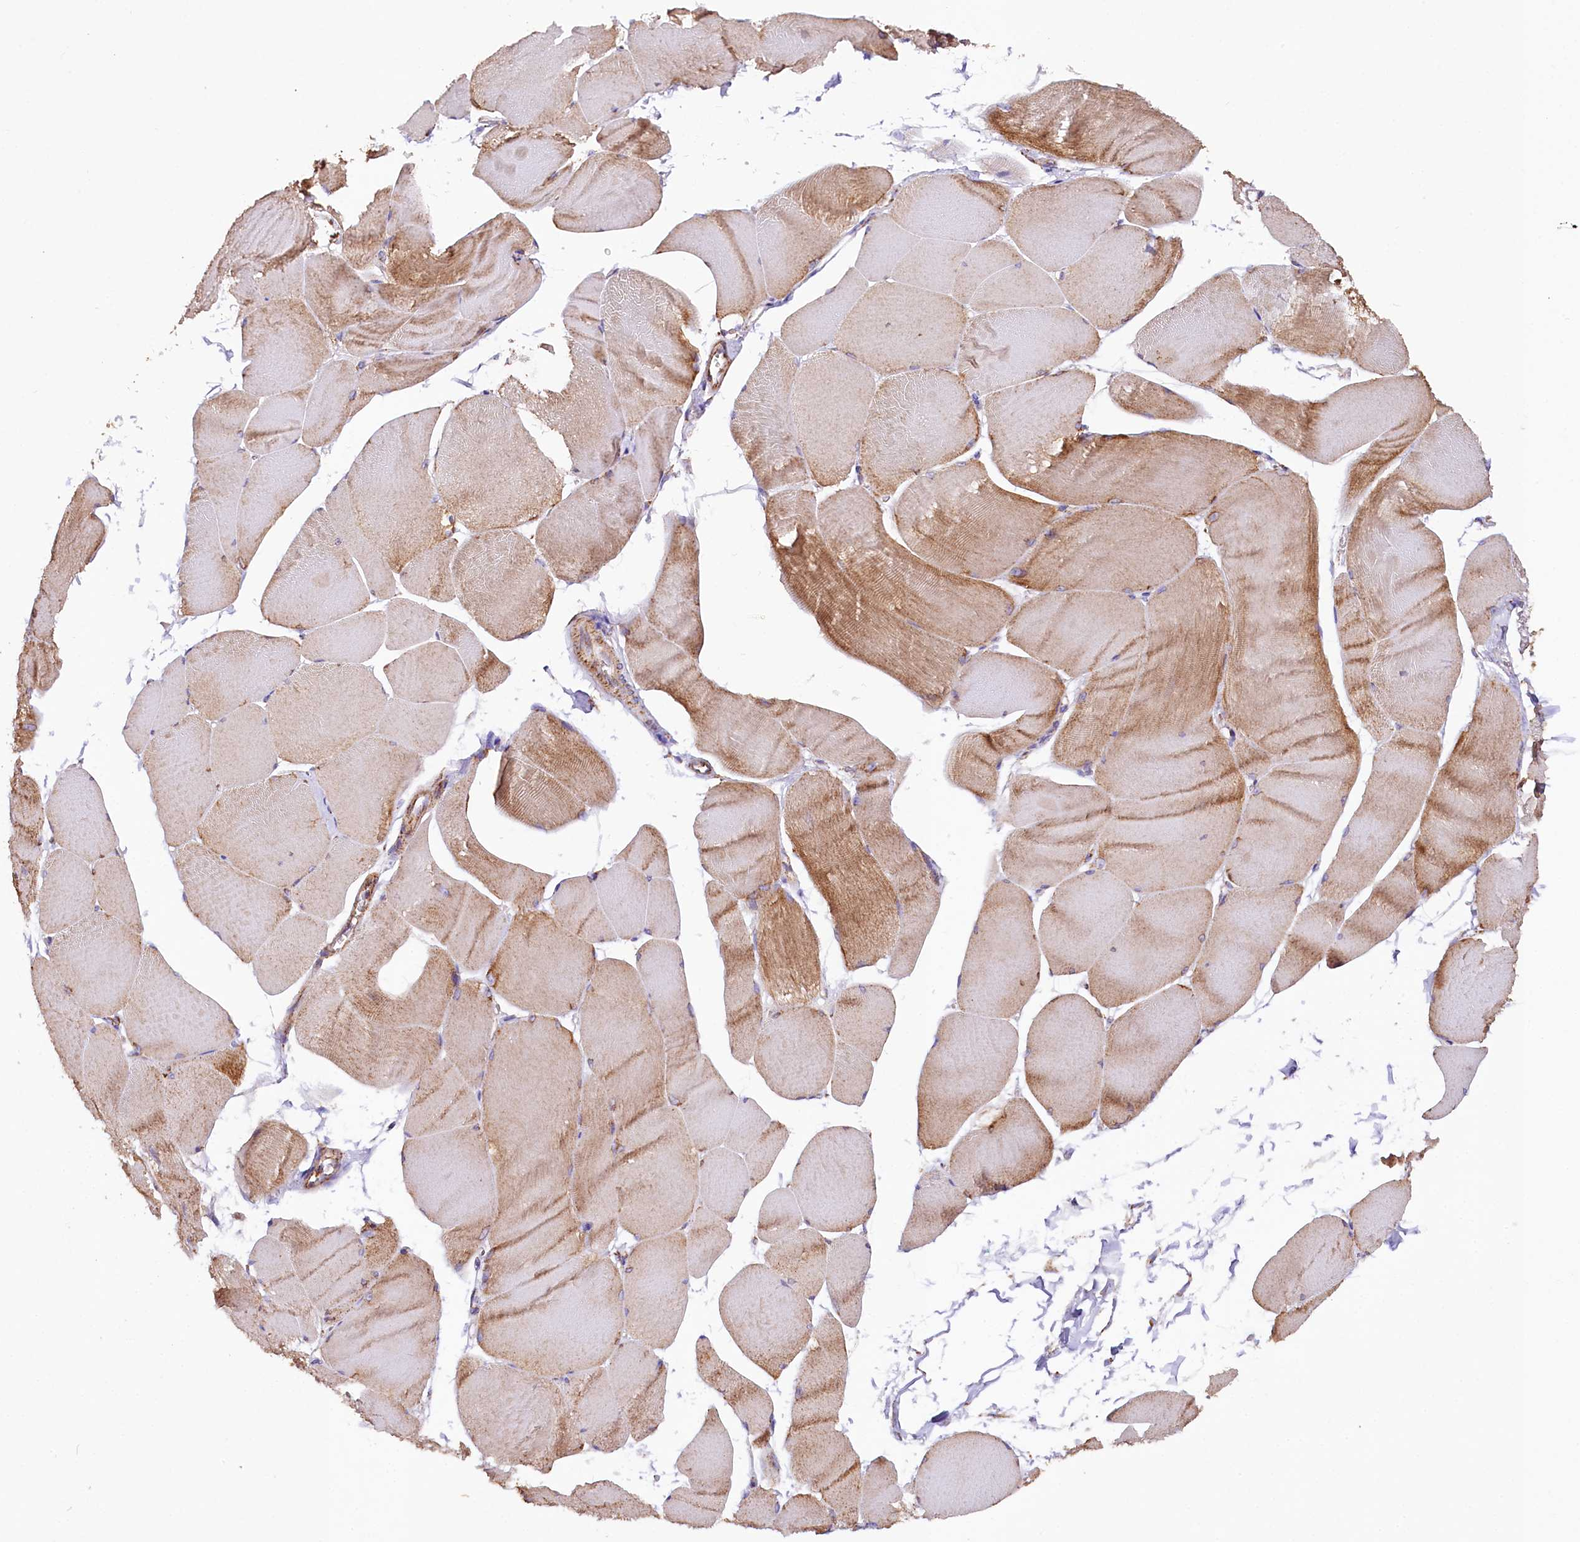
{"staining": {"intensity": "moderate", "quantity": ">75%", "location": "cytoplasmic/membranous"}, "tissue": "skeletal muscle", "cell_type": "Myocytes", "image_type": "normal", "snomed": [{"axis": "morphology", "description": "Normal tissue, NOS"}, {"axis": "morphology", "description": "Basal cell carcinoma"}, {"axis": "topography", "description": "Skeletal muscle"}], "caption": "Skeletal muscle stained for a protein shows moderate cytoplasmic/membranous positivity in myocytes. (DAB IHC with brightfield microscopy, high magnification).", "gene": "APLP2", "patient": {"sex": "female", "age": 64}}